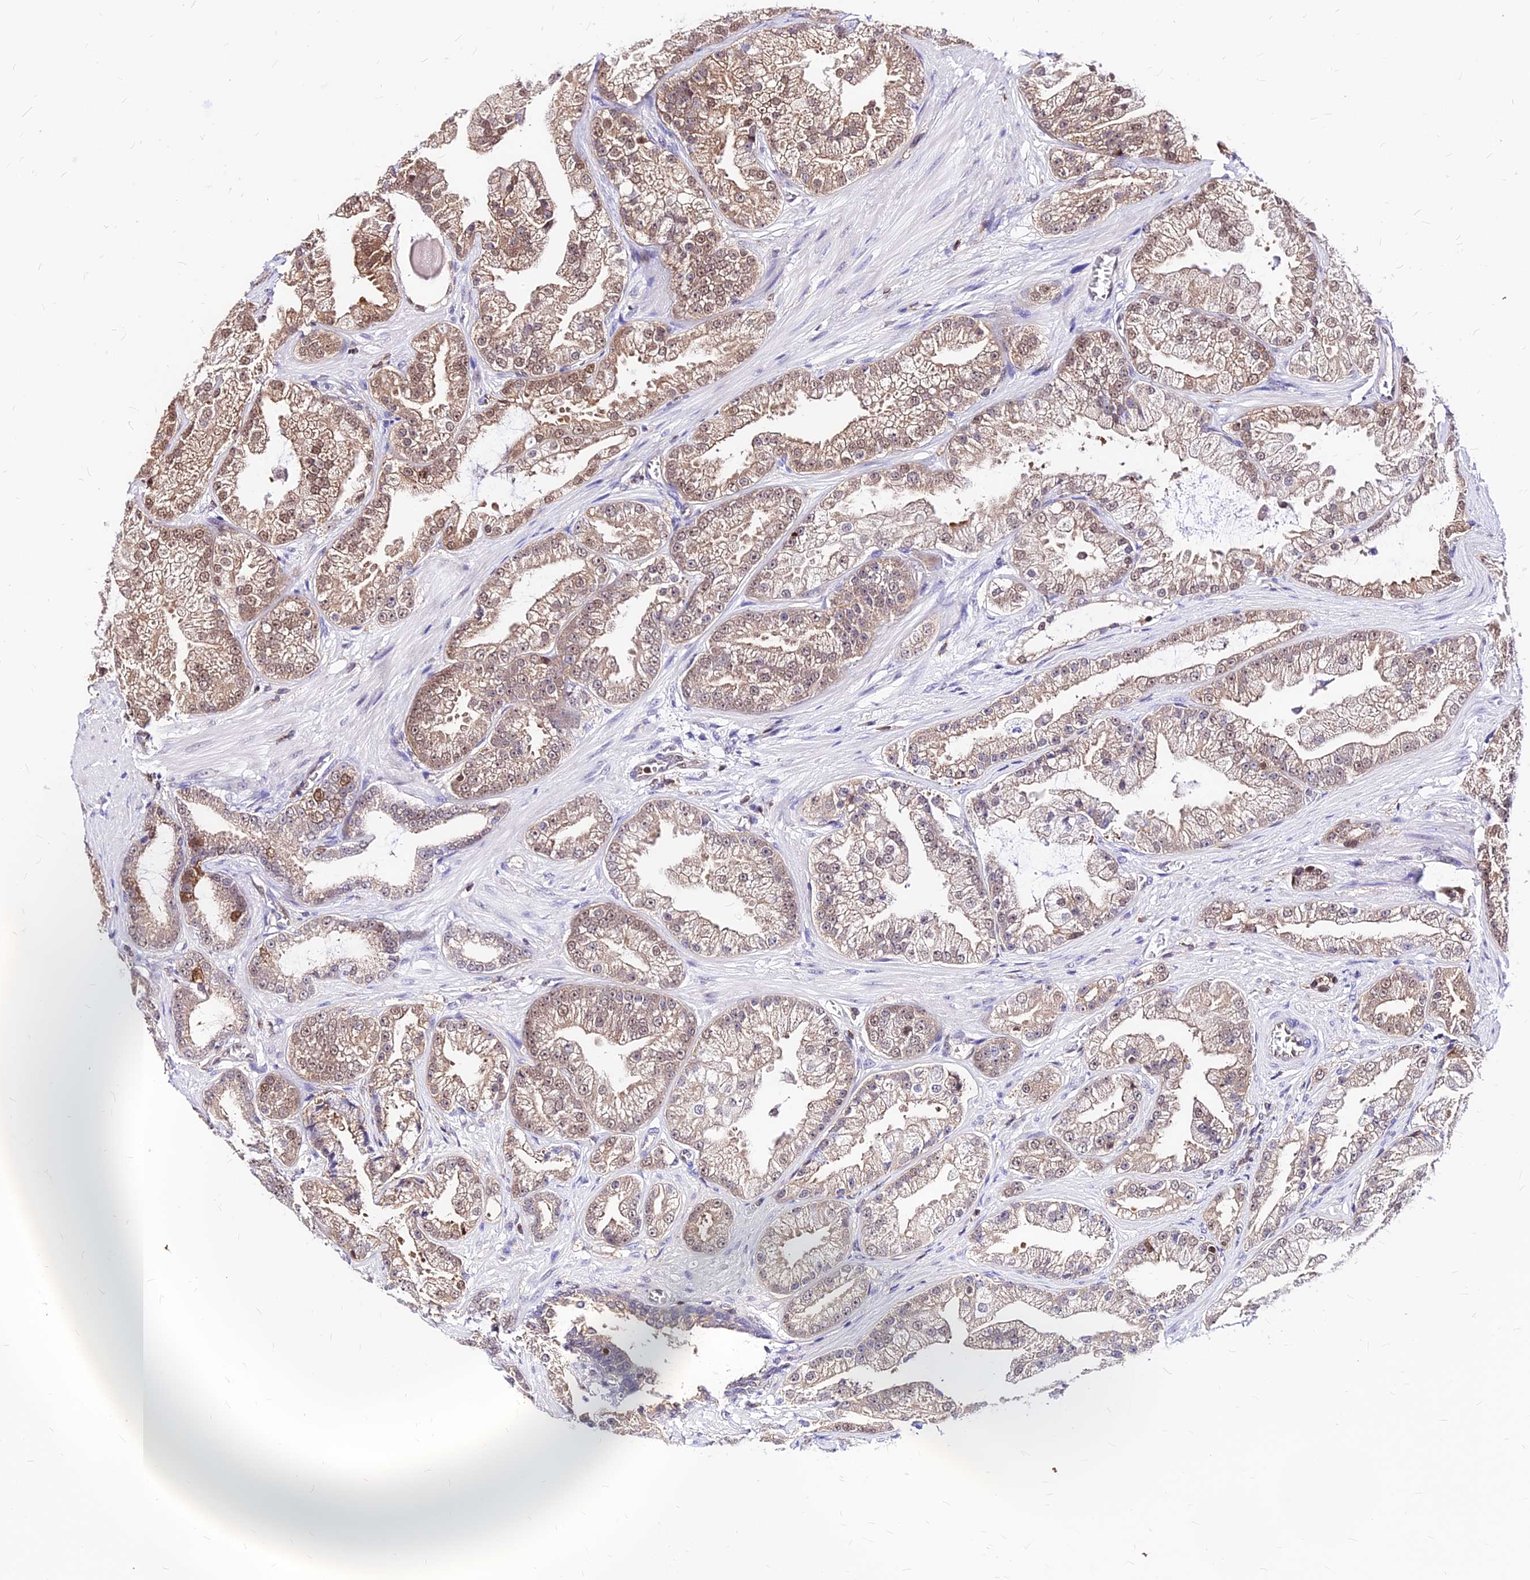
{"staining": {"intensity": "weak", "quantity": ">75%", "location": "cytoplasmic/membranous,nuclear"}, "tissue": "prostate cancer", "cell_type": "Tumor cells", "image_type": "cancer", "snomed": [{"axis": "morphology", "description": "Adenocarcinoma, Low grade"}, {"axis": "topography", "description": "Prostate"}], "caption": "A brown stain highlights weak cytoplasmic/membranous and nuclear positivity of a protein in prostate adenocarcinoma (low-grade) tumor cells.", "gene": "PAXX", "patient": {"sex": "male", "age": 57}}